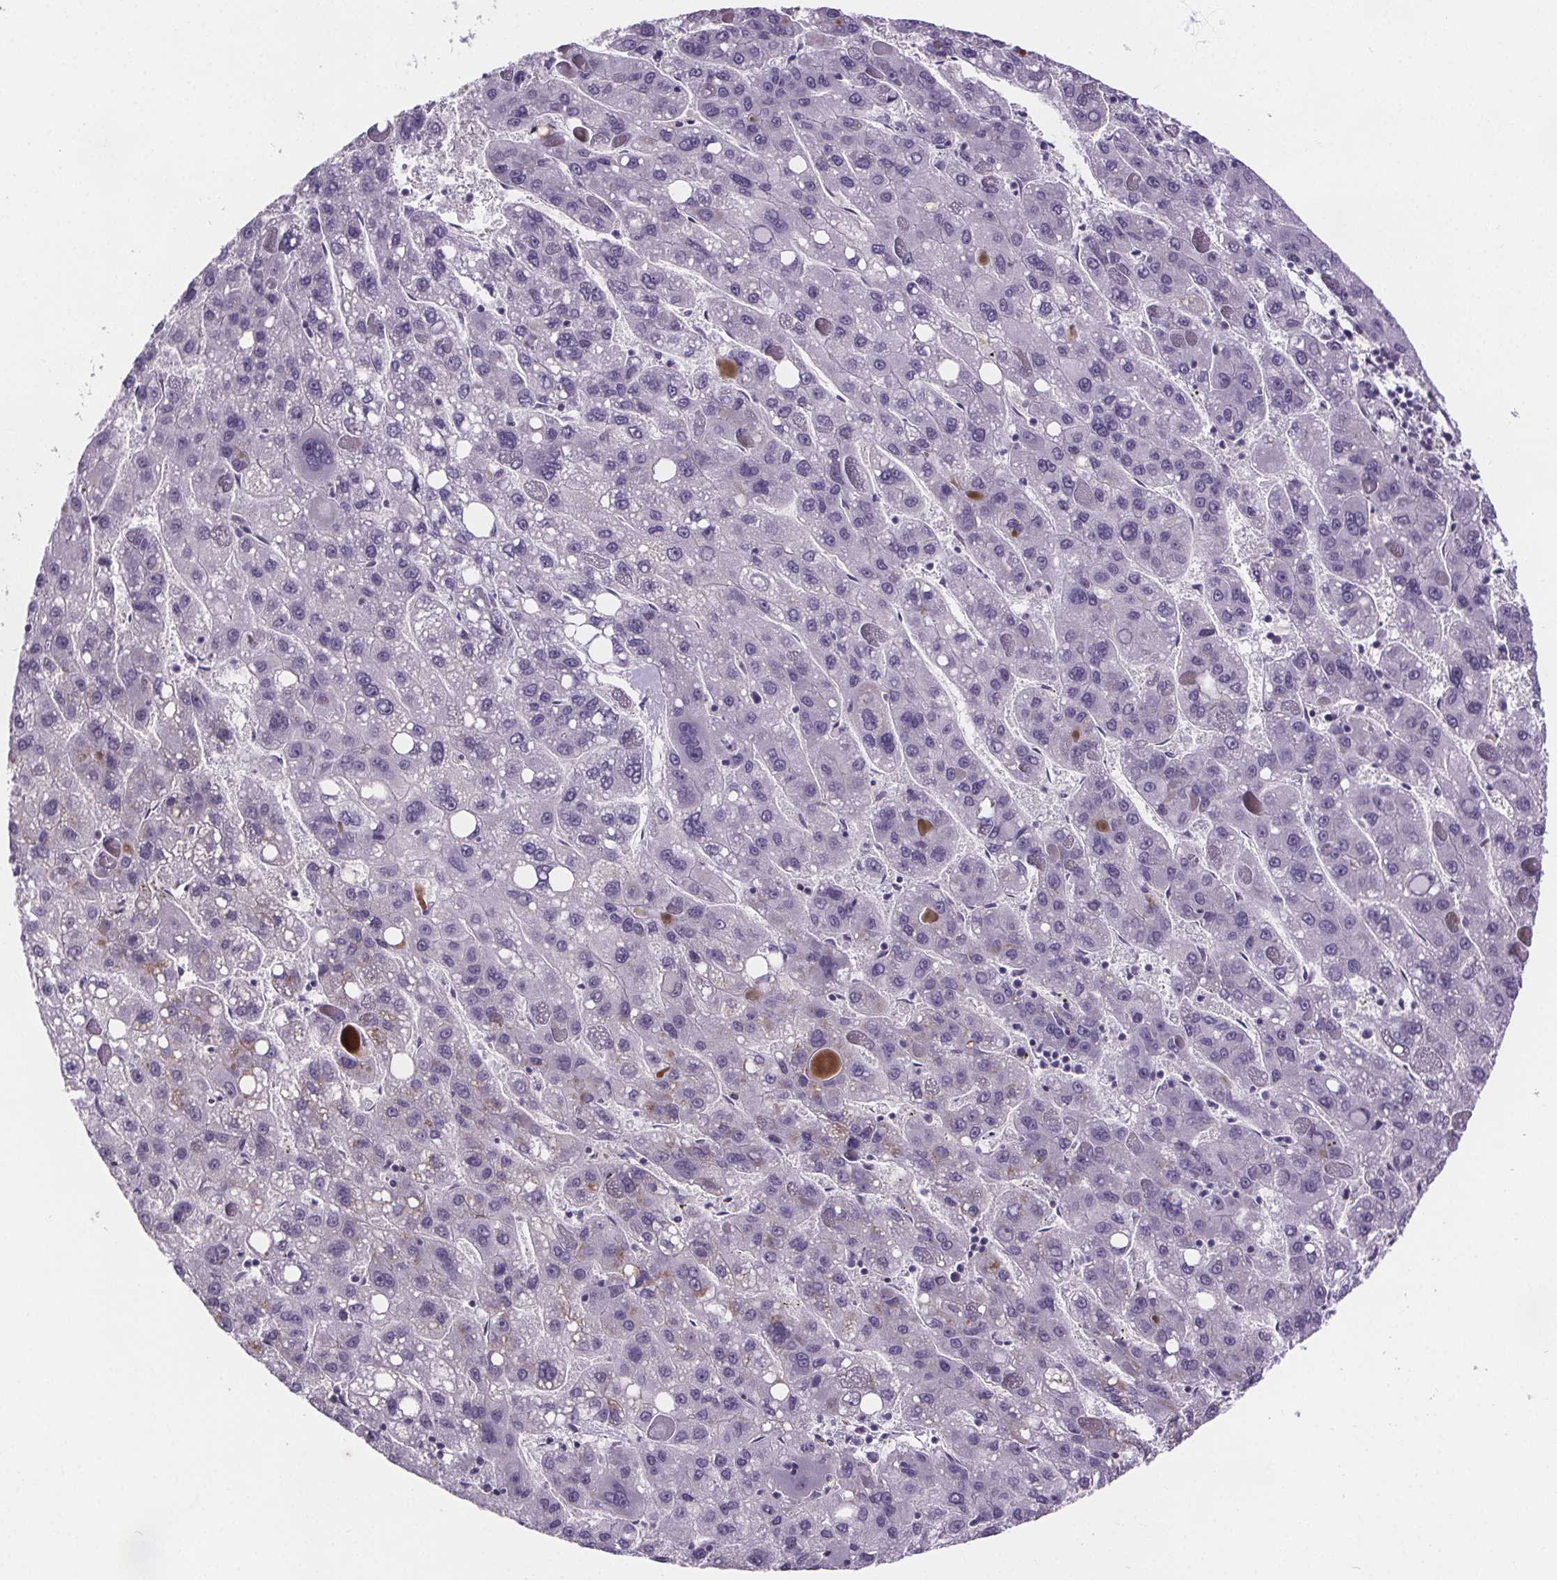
{"staining": {"intensity": "negative", "quantity": "none", "location": "none"}, "tissue": "liver cancer", "cell_type": "Tumor cells", "image_type": "cancer", "snomed": [{"axis": "morphology", "description": "Carcinoma, Hepatocellular, NOS"}, {"axis": "topography", "description": "Liver"}], "caption": "Immunohistochemical staining of liver cancer (hepatocellular carcinoma) exhibits no significant staining in tumor cells.", "gene": "TTC12", "patient": {"sex": "female", "age": 82}}